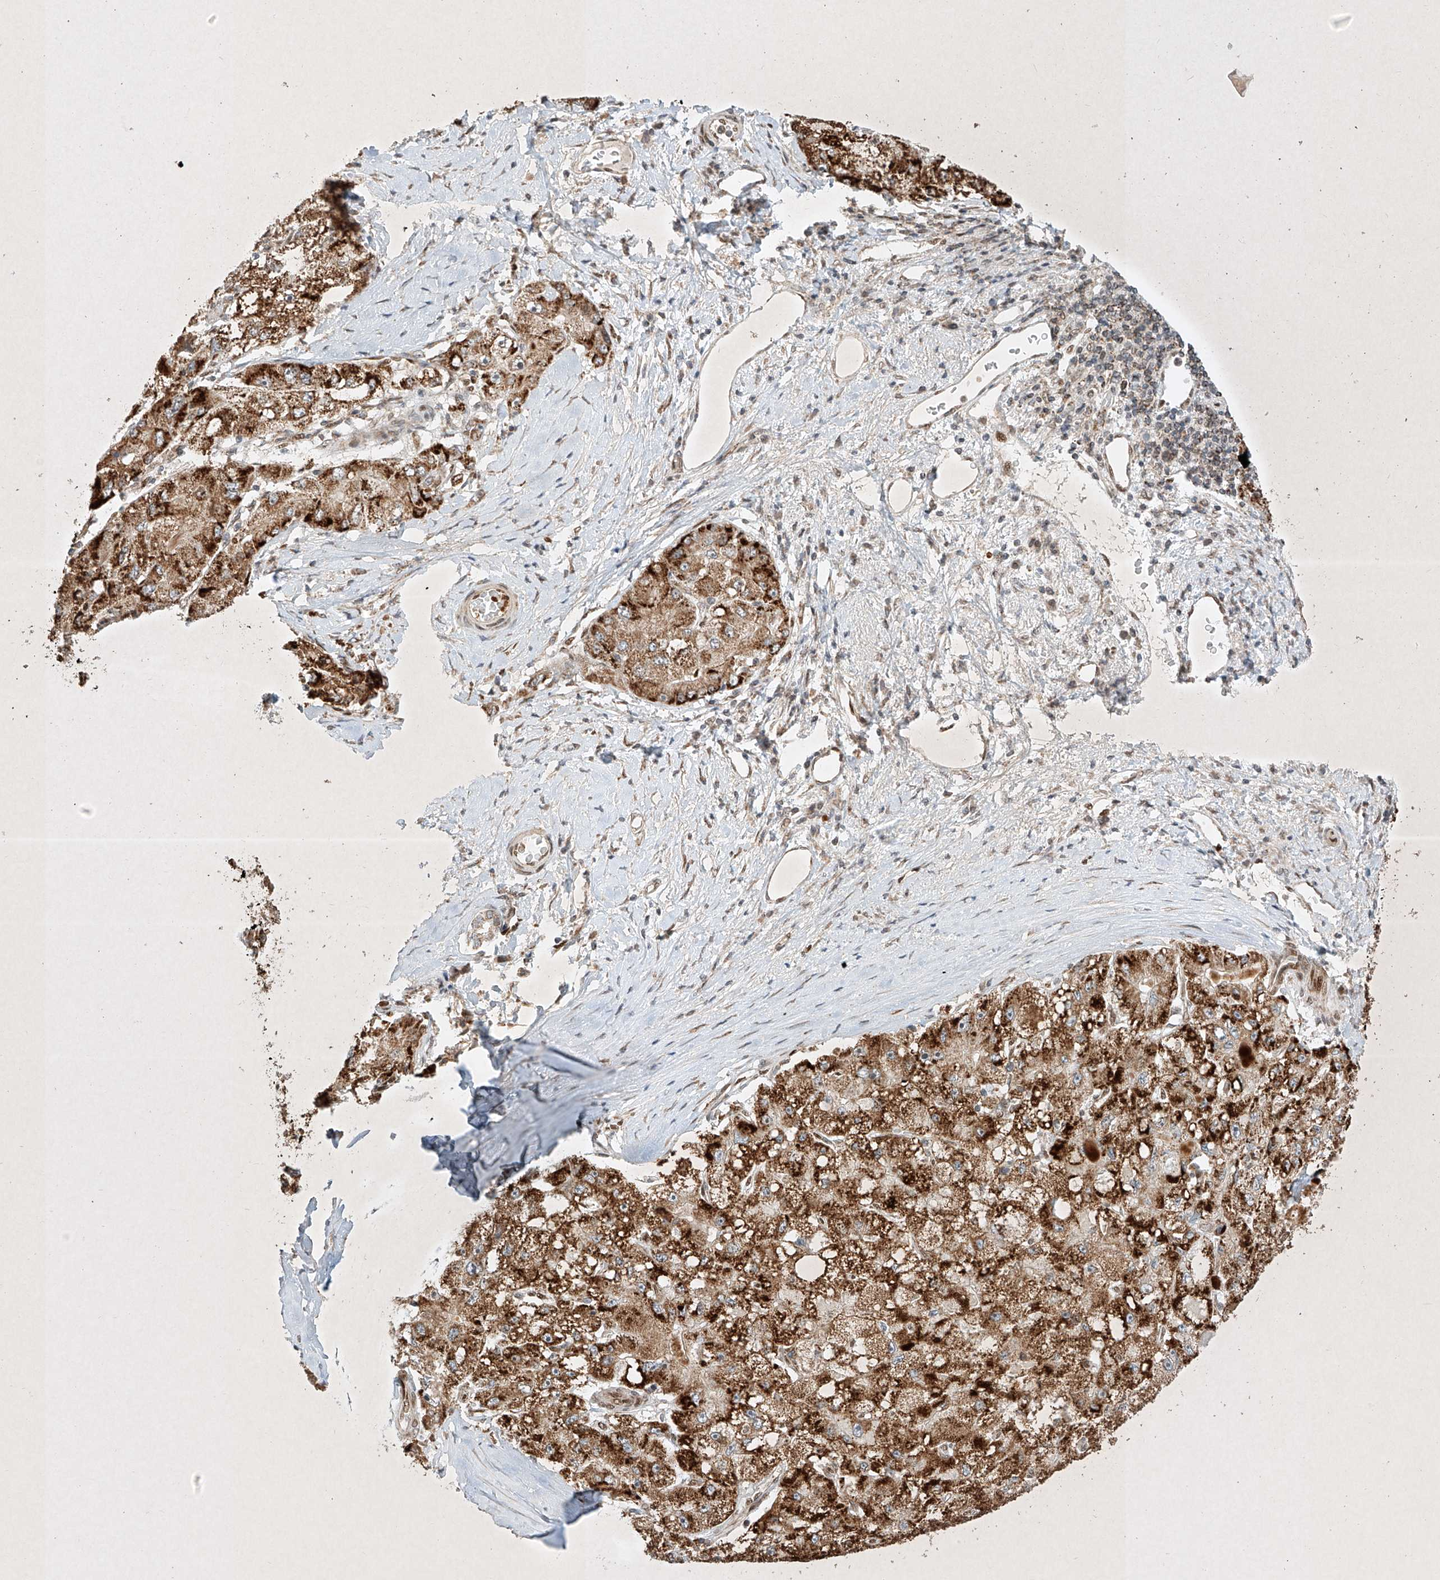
{"staining": {"intensity": "strong", "quantity": ">75%", "location": "cytoplasmic/membranous"}, "tissue": "liver cancer", "cell_type": "Tumor cells", "image_type": "cancer", "snomed": [{"axis": "morphology", "description": "Carcinoma, Hepatocellular, NOS"}, {"axis": "topography", "description": "Liver"}], "caption": "Immunohistochemical staining of liver hepatocellular carcinoma displays high levels of strong cytoplasmic/membranous positivity in approximately >75% of tumor cells. (IHC, brightfield microscopy, high magnification).", "gene": "EPG5", "patient": {"sex": "male", "age": 80}}